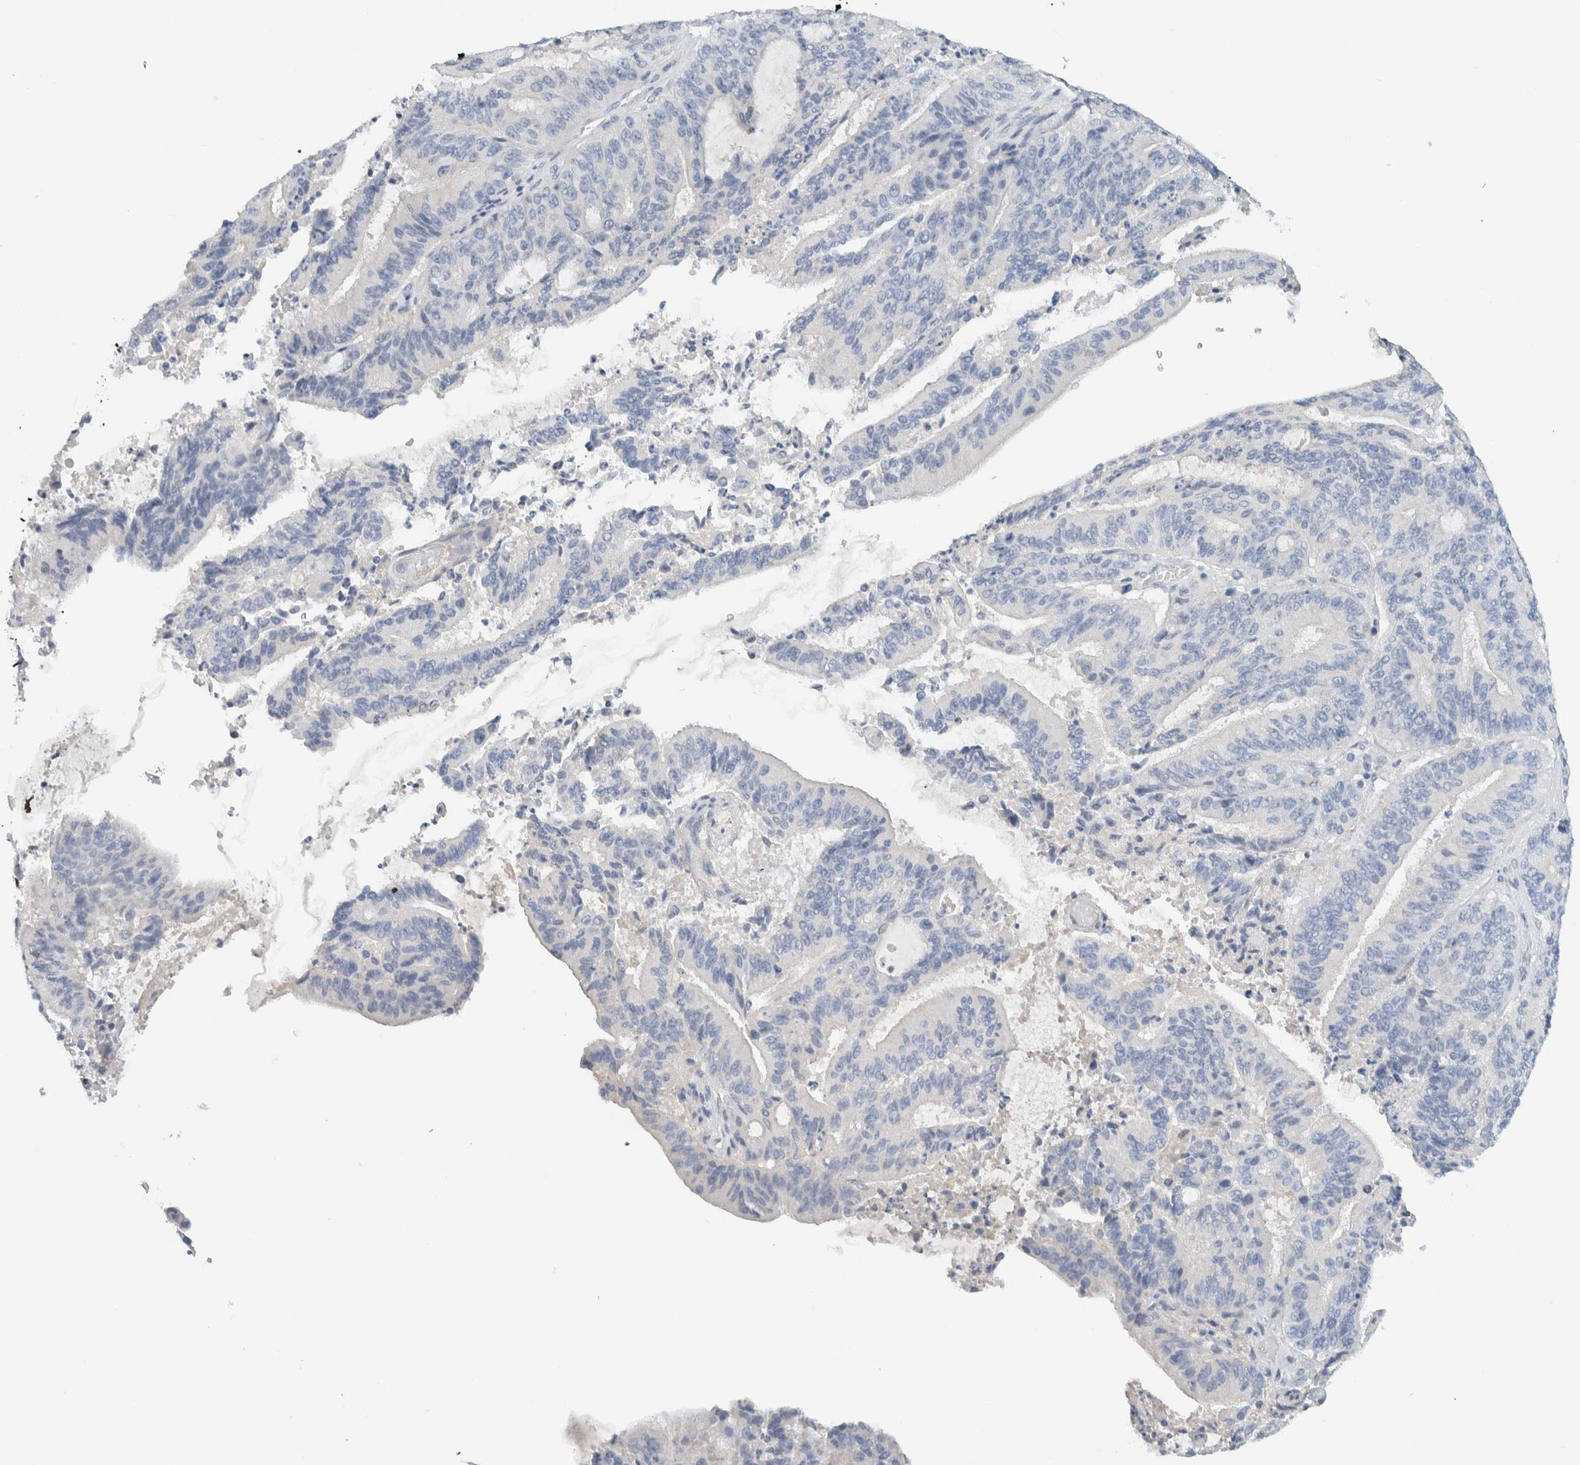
{"staining": {"intensity": "negative", "quantity": "none", "location": "none"}, "tissue": "liver cancer", "cell_type": "Tumor cells", "image_type": "cancer", "snomed": [{"axis": "morphology", "description": "Normal tissue, NOS"}, {"axis": "morphology", "description": "Cholangiocarcinoma"}, {"axis": "topography", "description": "Liver"}, {"axis": "topography", "description": "Peripheral nerve tissue"}], "caption": "DAB immunohistochemical staining of liver cancer (cholangiocarcinoma) shows no significant staining in tumor cells.", "gene": "ALOX12B", "patient": {"sex": "female", "age": 73}}